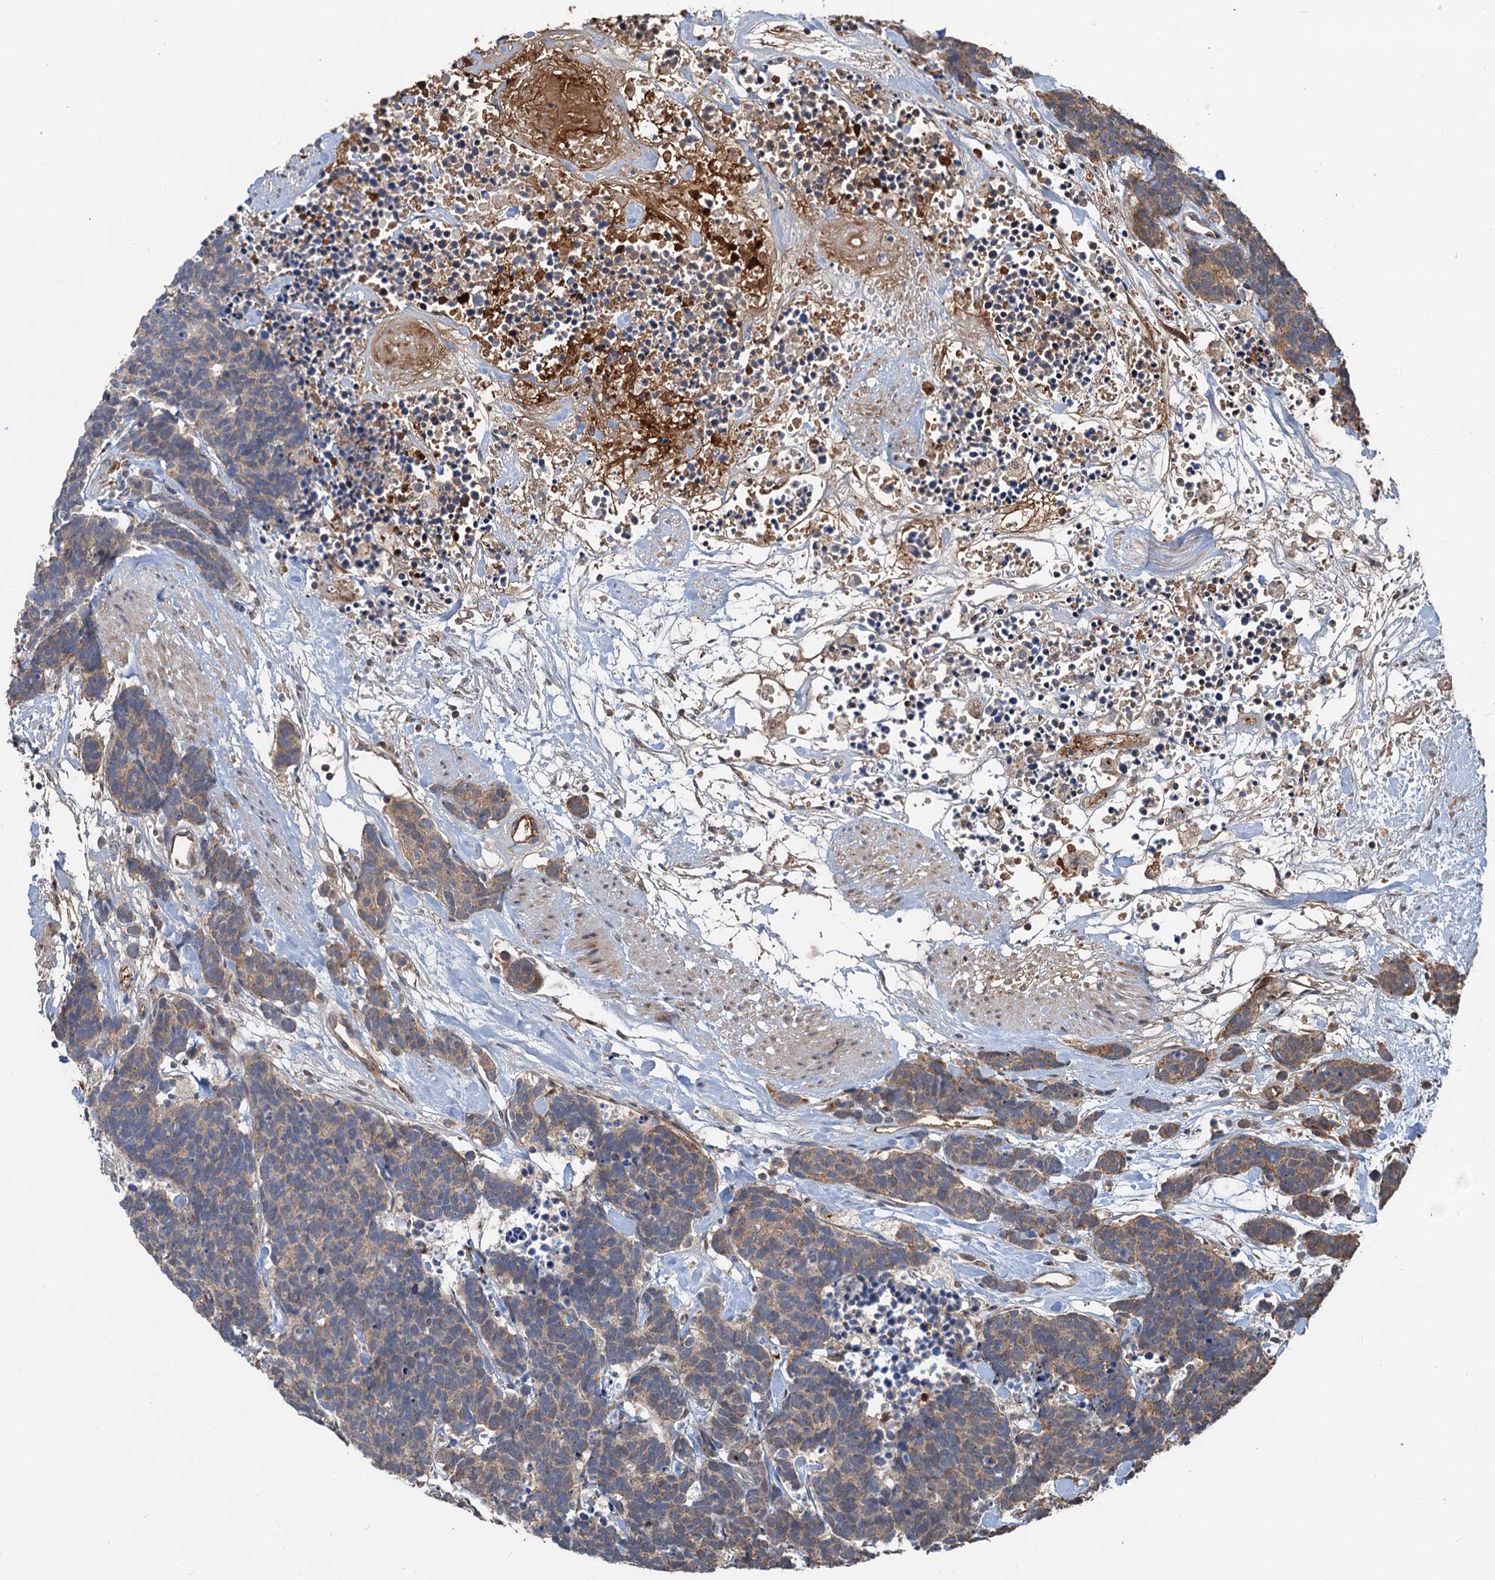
{"staining": {"intensity": "weak", "quantity": ">75%", "location": "cytoplasmic/membranous"}, "tissue": "carcinoid", "cell_type": "Tumor cells", "image_type": "cancer", "snomed": [{"axis": "morphology", "description": "Carcinoma, NOS"}, {"axis": "morphology", "description": "Carcinoid, malignant, NOS"}, {"axis": "topography", "description": "Urinary bladder"}], "caption": "Carcinoid stained with immunohistochemistry exhibits weak cytoplasmic/membranous staining in about >75% of tumor cells.", "gene": "DEXI", "patient": {"sex": "male", "age": 57}}